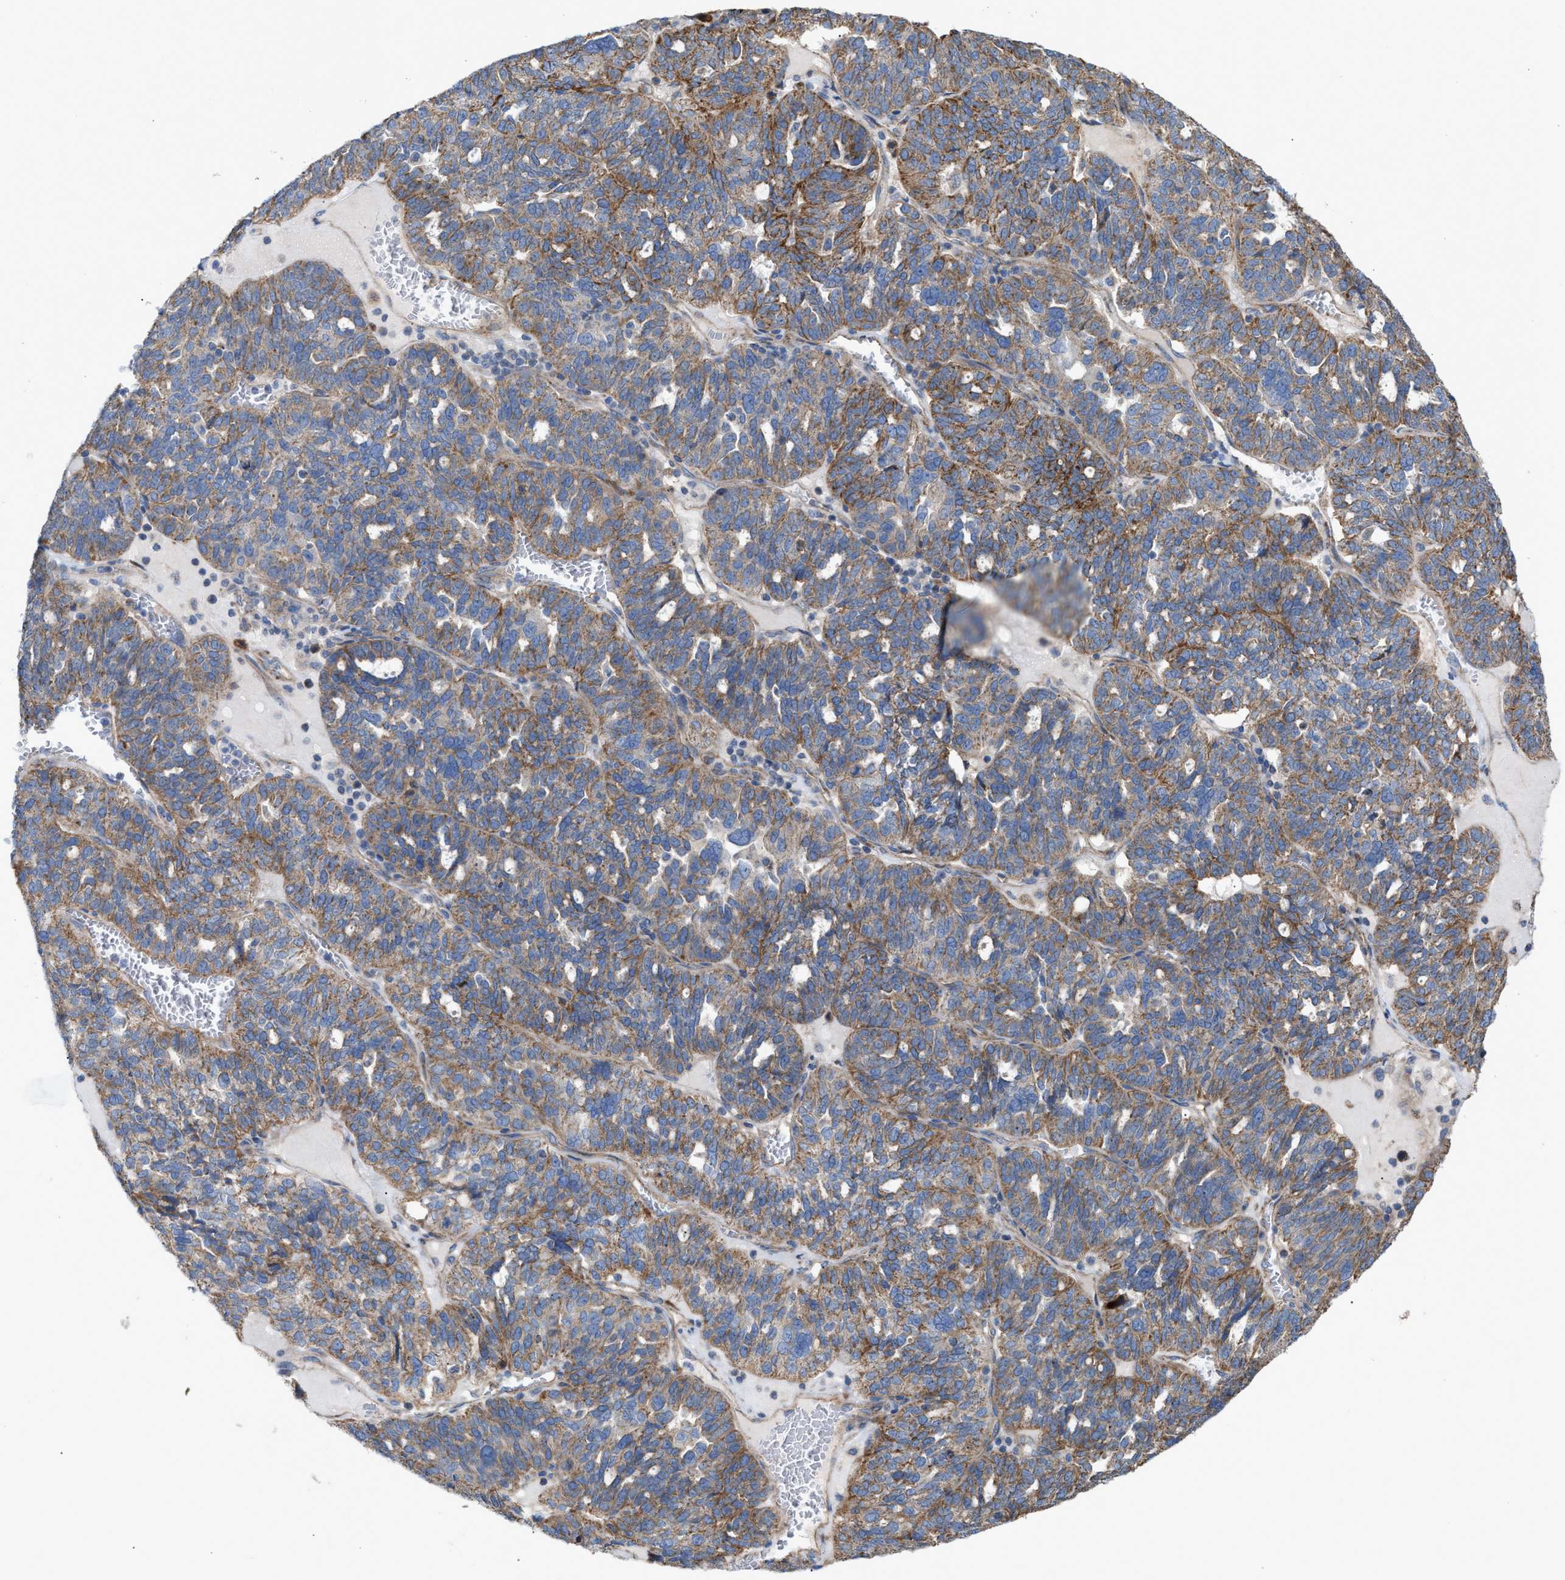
{"staining": {"intensity": "moderate", "quantity": ">75%", "location": "cytoplasmic/membranous"}, "tissue": "ovarian cancer", "cell_type": "Tumor cells", "image_type": "cancer", "snomed": [{"axis": "morphology", "description": "Cystadenocarcinoma, serous, NOS"}, {"axis": "topography", "description": "Ovary"}], "caption": "The image demonstrates a brown stain indicating the presence of a protein in the cytoplasmic/membranous of tumor cells in serous cystadenocarcinoma (ovarian).", "gene": "OXSM", "patient": {"sex": "female", "age": 59}}